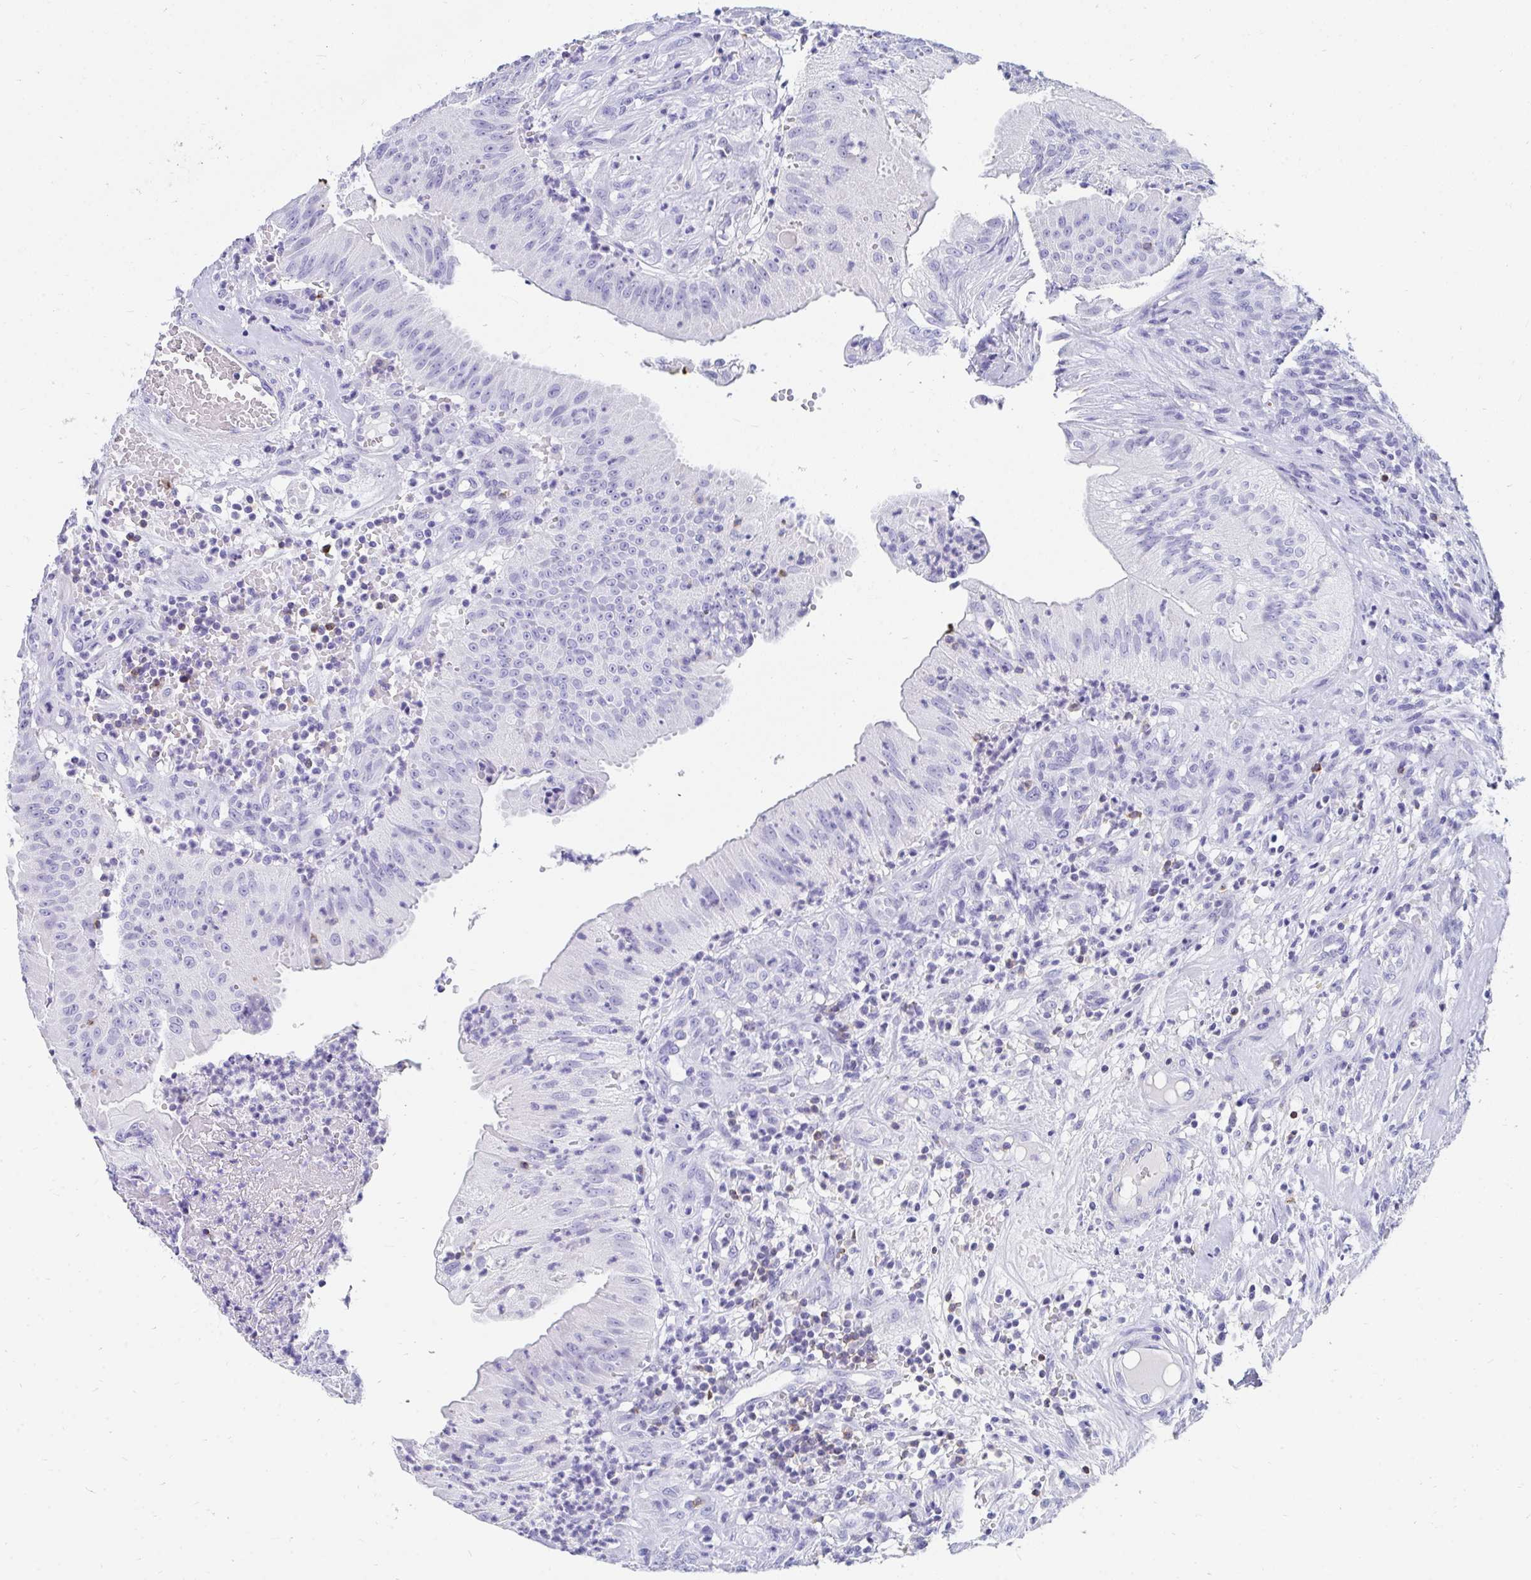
{"staining": {"intensity": "negative", "quantity": "none", "location": "none"}, "tissue": "head and neck cancer", "cell_type": "Tumor cells", "image_type": "cancer", "snomed": [{"axis": "morphology", "description": "Adenocarcinoma, NOS"}, {"axis": "topography", "description": "Head-Neck"}], "caption": "Tumor cells are negative for protein expression in human adenocarcinoma (head and neck).", "gene": "CD7", "patient": {"sex": "male", "age": 44}}